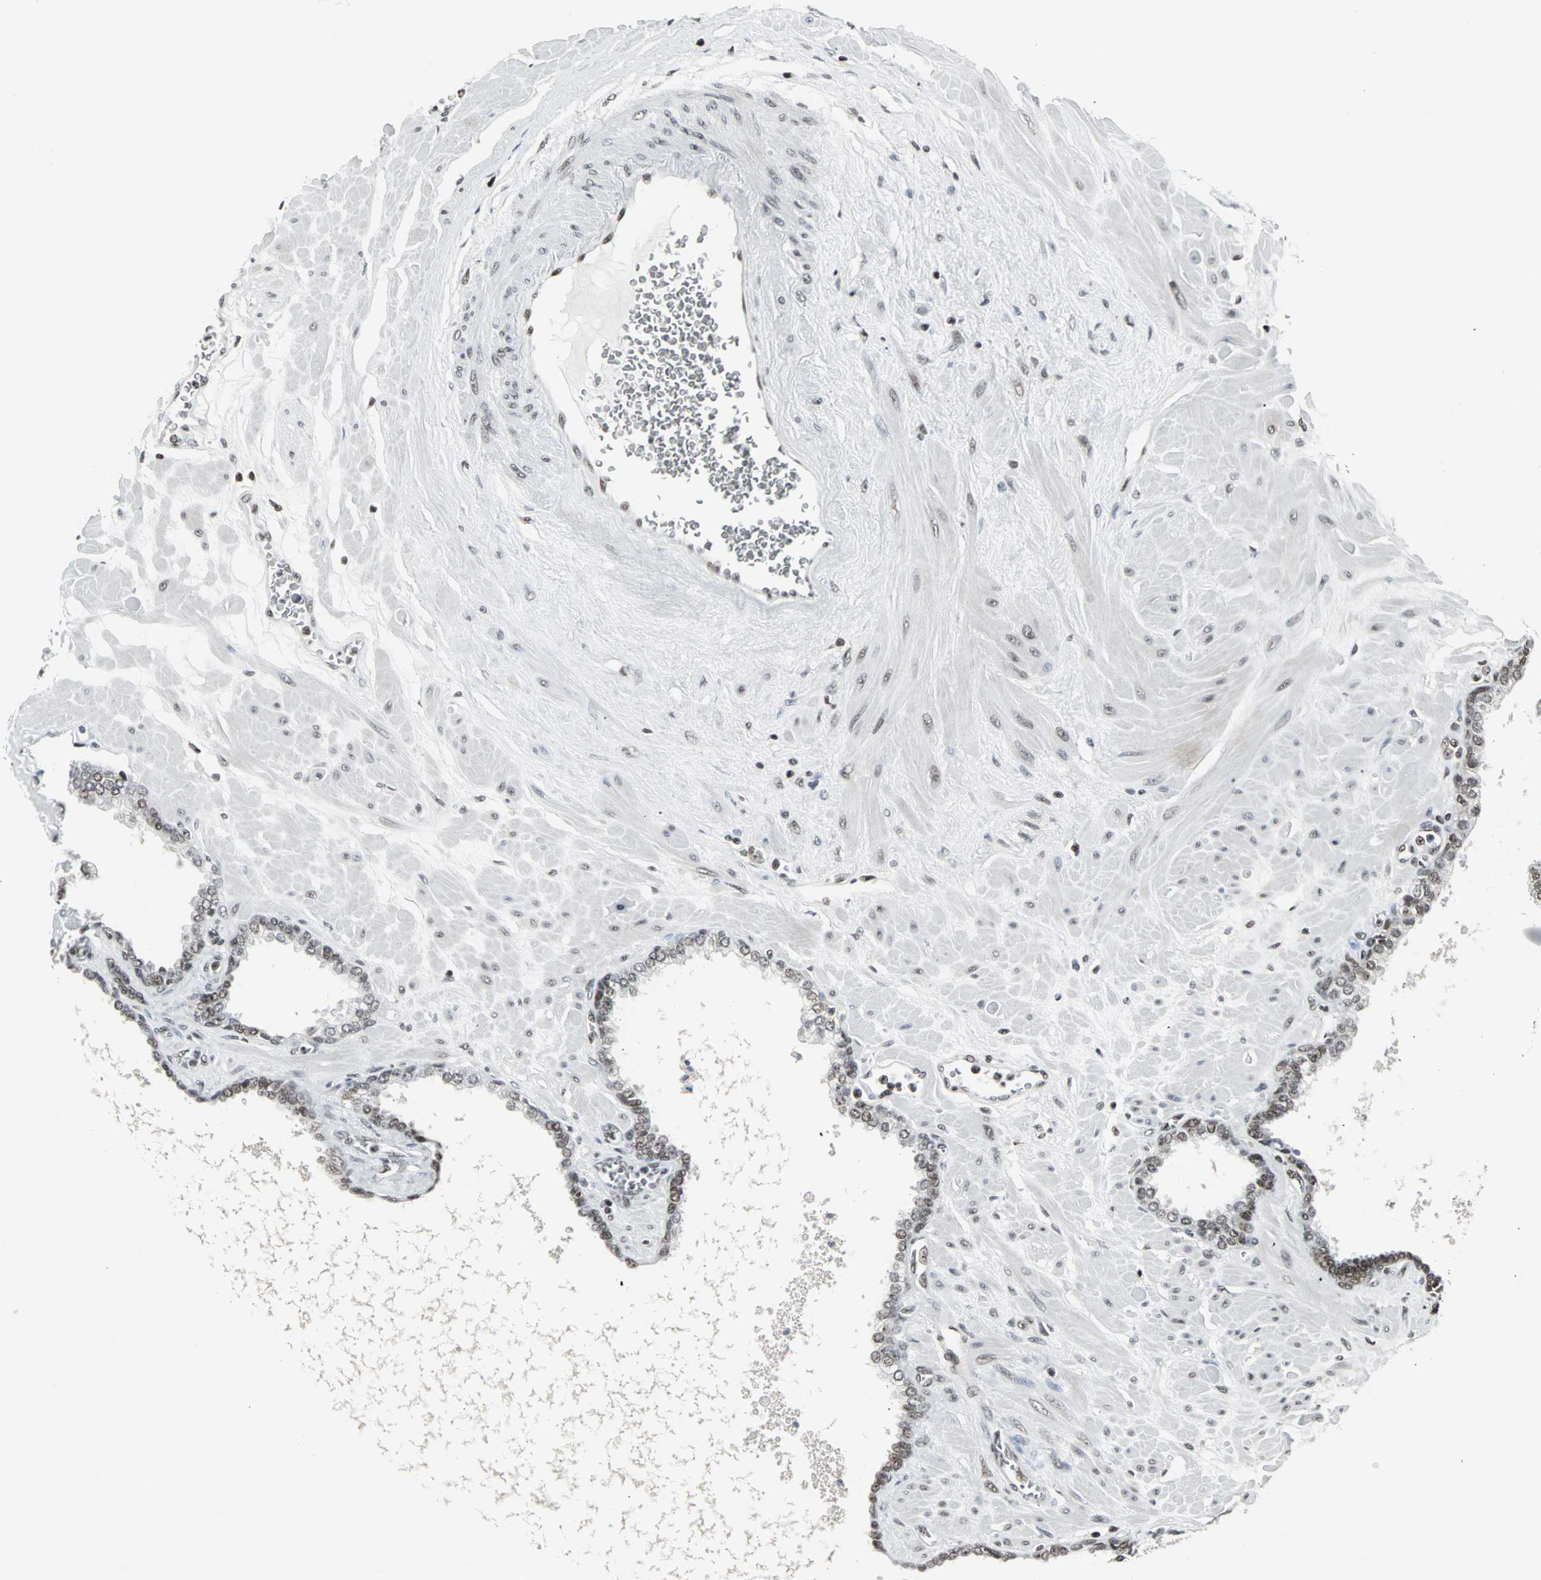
{"staining": {"intensity": "moderate", "quantity": "25%-75%", "location": "nuclear"}, "tissue": "prostate", "cell_type": "Glandular cells", "image_type": "normal", "snomed": [{"axis": "morphology", "description": "Normal tissue, NOS"}, {"axis": "topography", "description": "Prostate"}], "caption": "IHC (DAB) staining of unremarkable human prostate exhibits moderate nuclear protein expression in approximately 25%-75% of glandular cells.", "gene": "PNKP", "patient": {"sex": "male", "age": 60}}